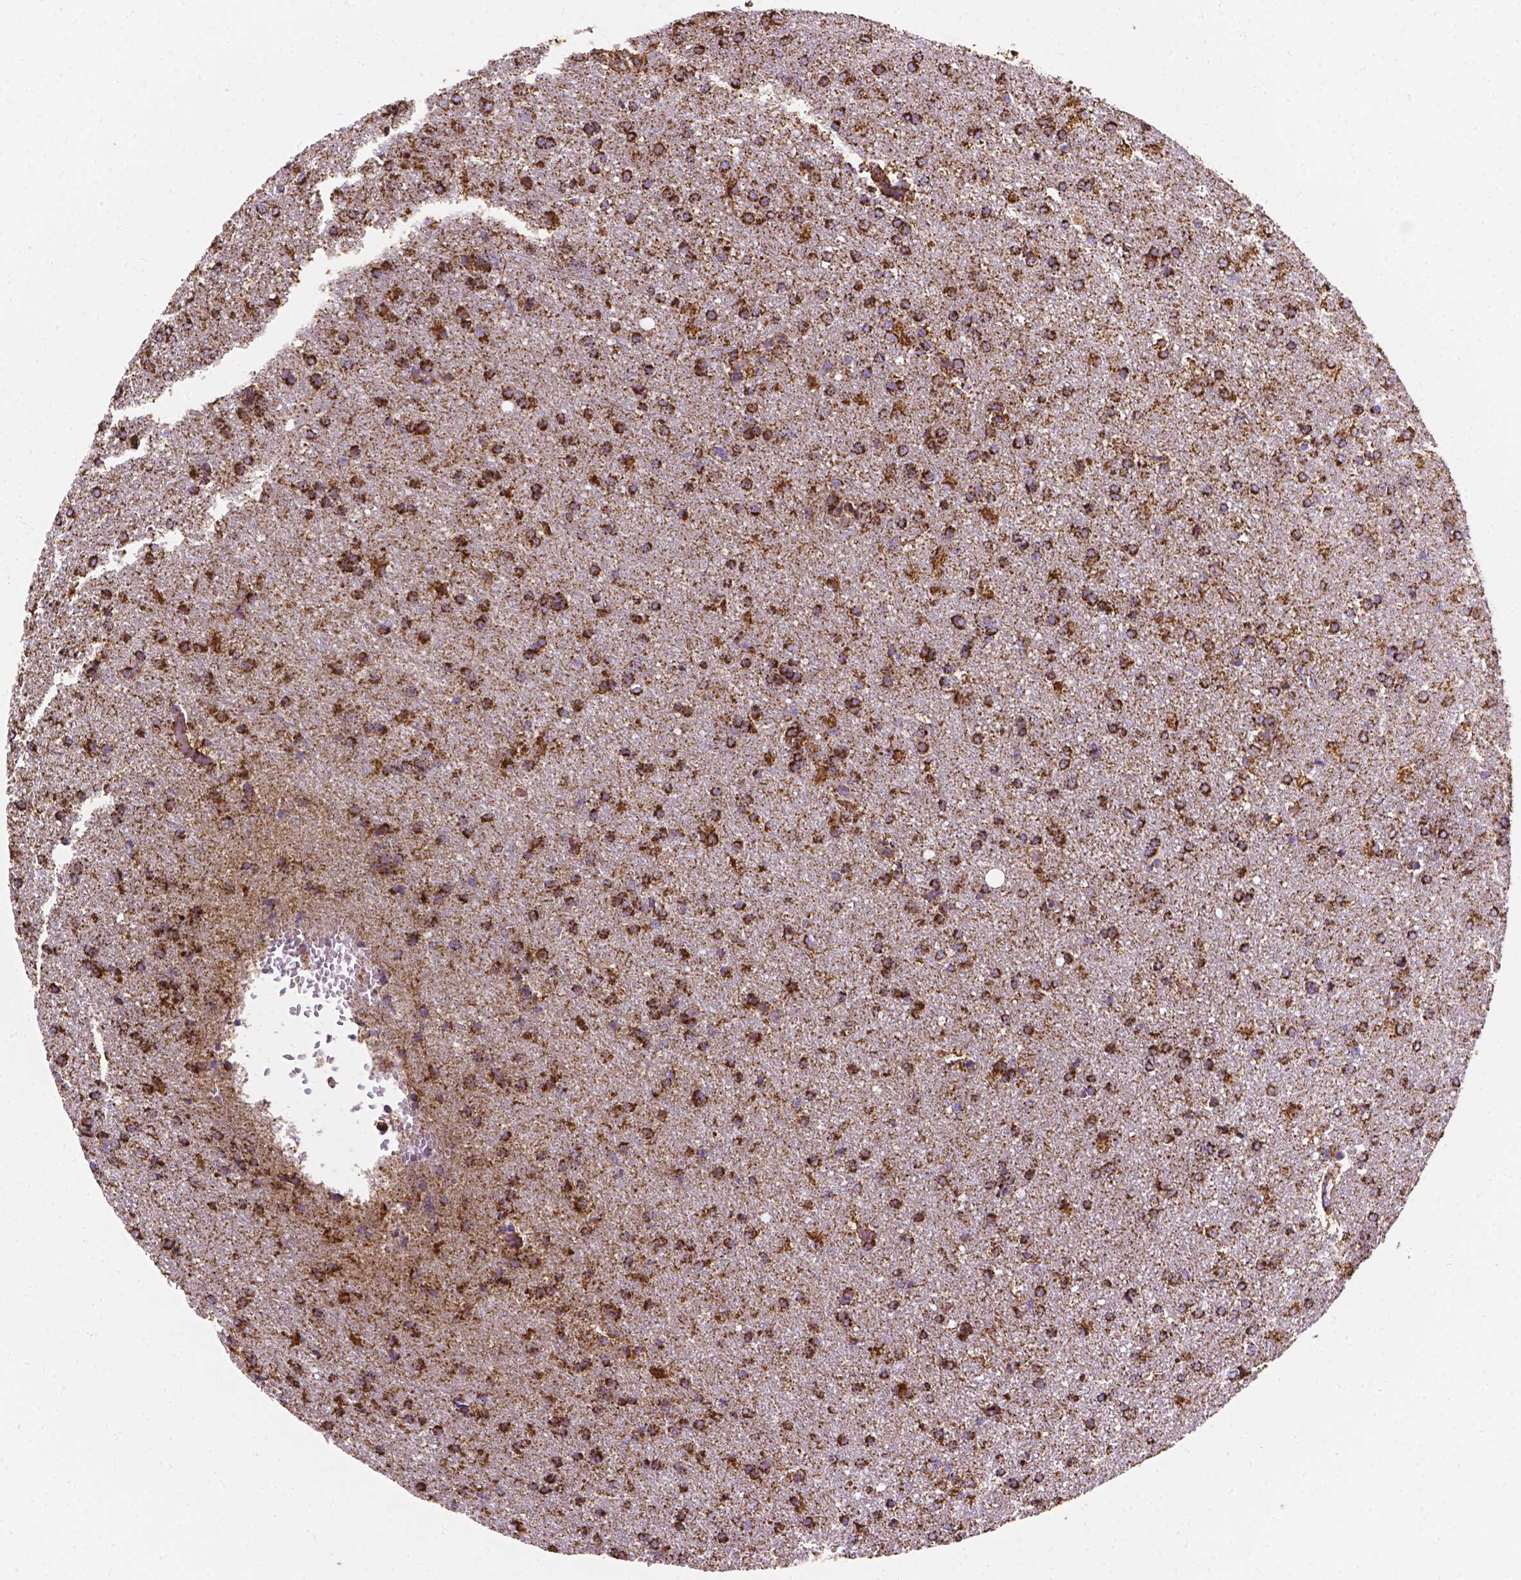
{"staining": {"intensity": "strong", "quantity": ">75%", "location": "cytoplasmic/membranous"}, "tissue": "glioma", "cell_type": "Tumor cells", "image_type": "cancer", "snomed": [{"axis": "morphology", "description": "Glioma, malignant, High grade"}, {"axis": "topography", "description": "Brain"}], "caption": "The image shows a brown stain indicating the presence of a protein in the cytoplasmic/membranous of tumor cells in high-grade glioma (malignant). (brown staining indicates protein expression, while blue staining denotes nuclei).", "gene": "RMDN3", "patient": {"sex": "male", "age": 68}}